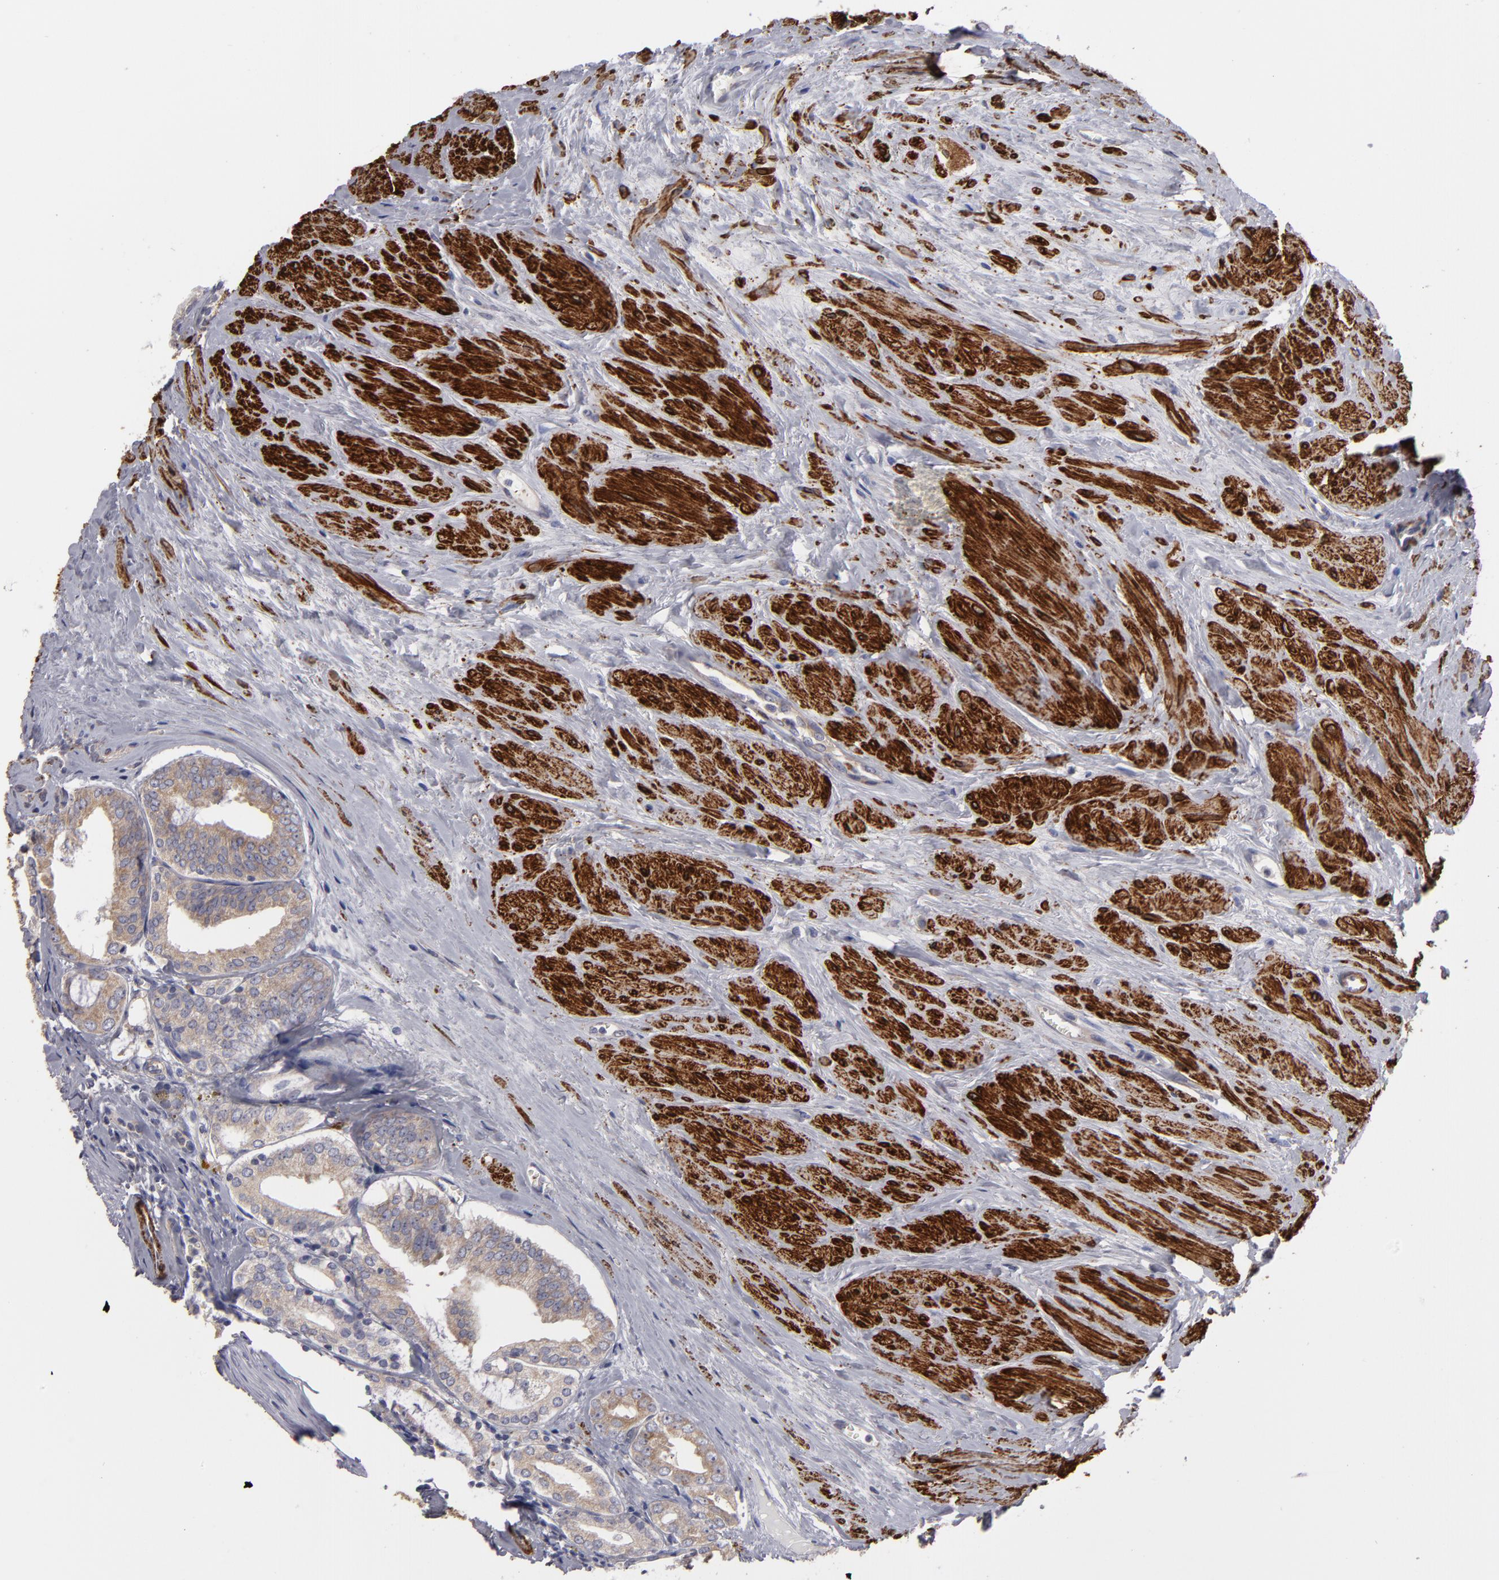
{"staining": {"intensity": "moderate", "quantity": ">75%", "location": "cytoplasmic/membranous"}, "tissue": "prostate cancer", "cell_type": "Tumor cells", "image_type": "cancer", "snomed": [{"axis": "morphology", "description": "Adenocarcinoma, Medium grade"}, {"axis": "topography", "description": "Prostate"}], "caption": "Human adenocarcinoma (medium-grade) (prostate) stained with a protein marker shows moderate staining in tumor cells.", "gene": "SLMAP", "patient": {"sex": "male", "age": 79}}